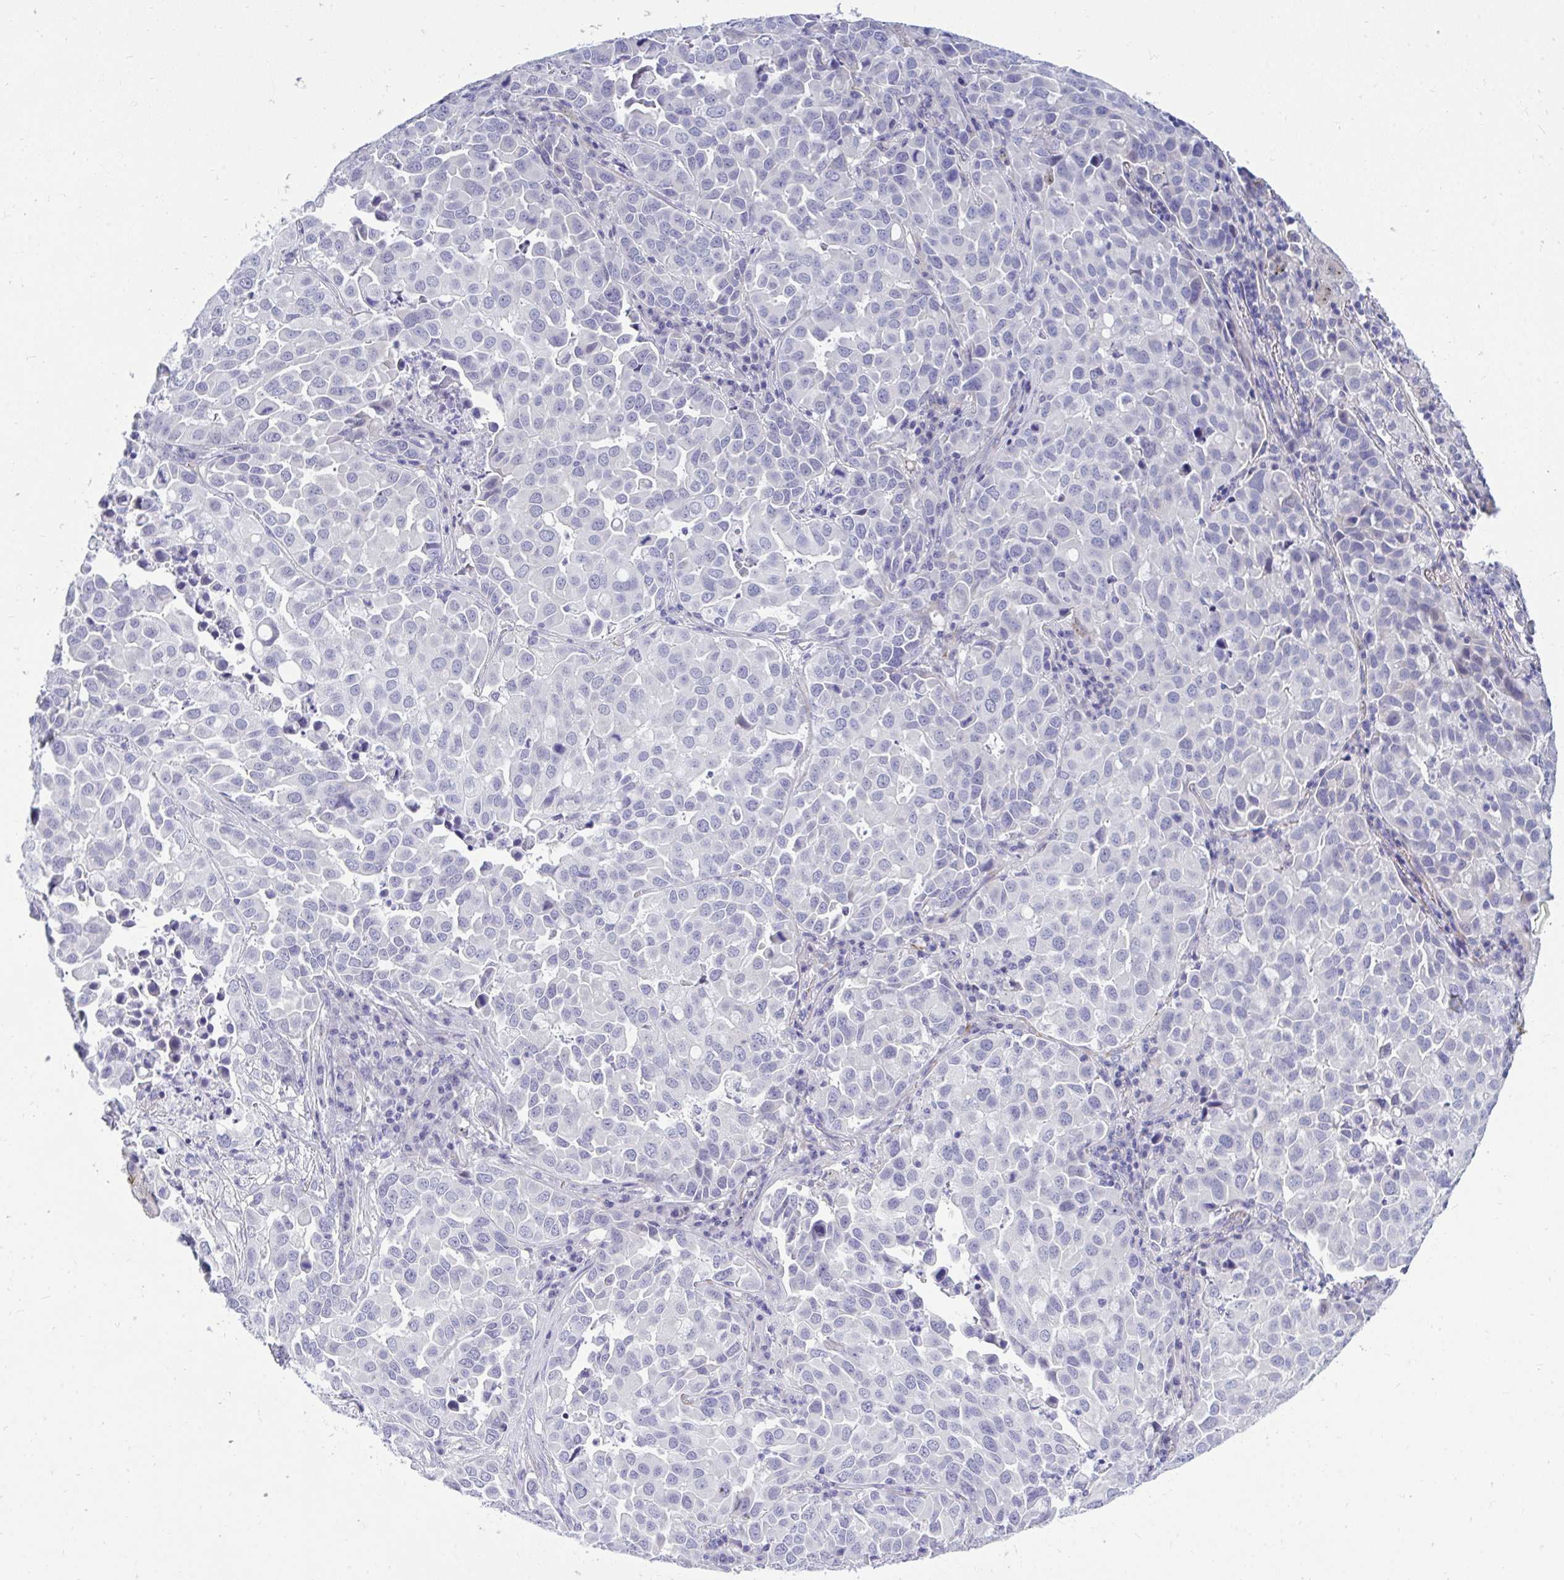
{"staining": {"intensity": "negative", "quantity": "none", "location": "none"}, "tissue": "lung cancer", "cell_type": "Tumor cells", "image_type": "cancer", "snomed": [{"axis": "morphology", "description": "Adenocarcinoma, NOS"}, {"axis": "morphology", "description": "Adenocarcinoma, metastatic, NOS"}, {"axis": "topography", "description": "Lymph node"}, {"axis": "topography", "description": "Lung"}], "caption": "The photomicrograph shows no significant expression in tumor cells of lung cancer.", "gene": "TSBP1", "patient": {"sex": "female", "age": 65}}